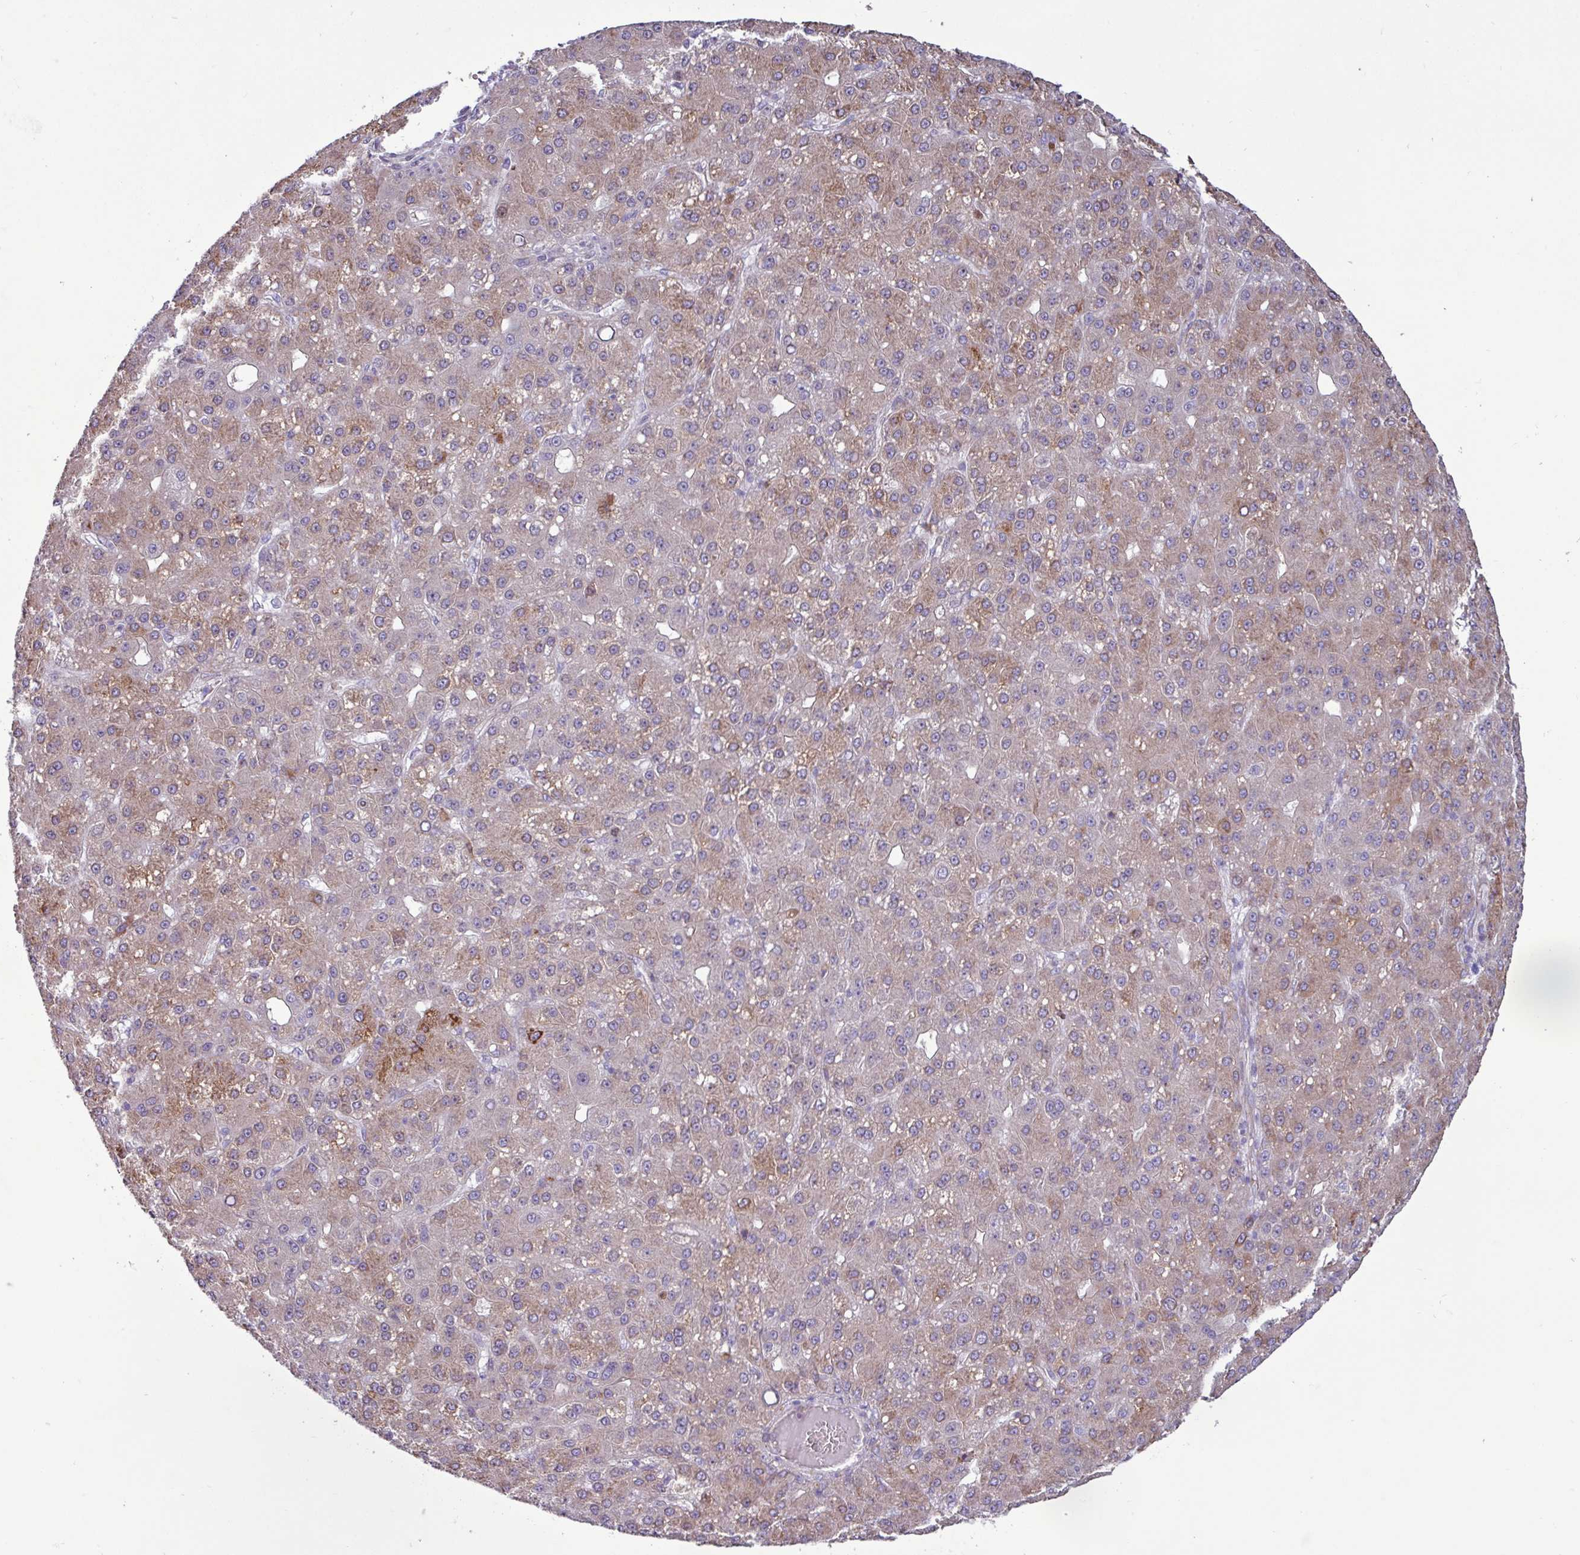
{"staining": {"intensity": "moderate", "quantity": ">75%", "location": "cytoplasmic/membranous"}, "tissue": "liver cancer", "cell_type": "Tumor cells", "image_type": "cancer", "snomed": [{"axis": "morphology", "description": "Carcinoma, Hepatocellular, NOS"}, {"axis": "topography", "description": "Liver"}], "caption": "Liver cancer stained for a protein (brown) shows moderate cytoplasmic/membranous positive staining in approximately >75% of tumor cells.", "gene": "PPP1R35", "patient": {"sex": "male", "age": 67}}